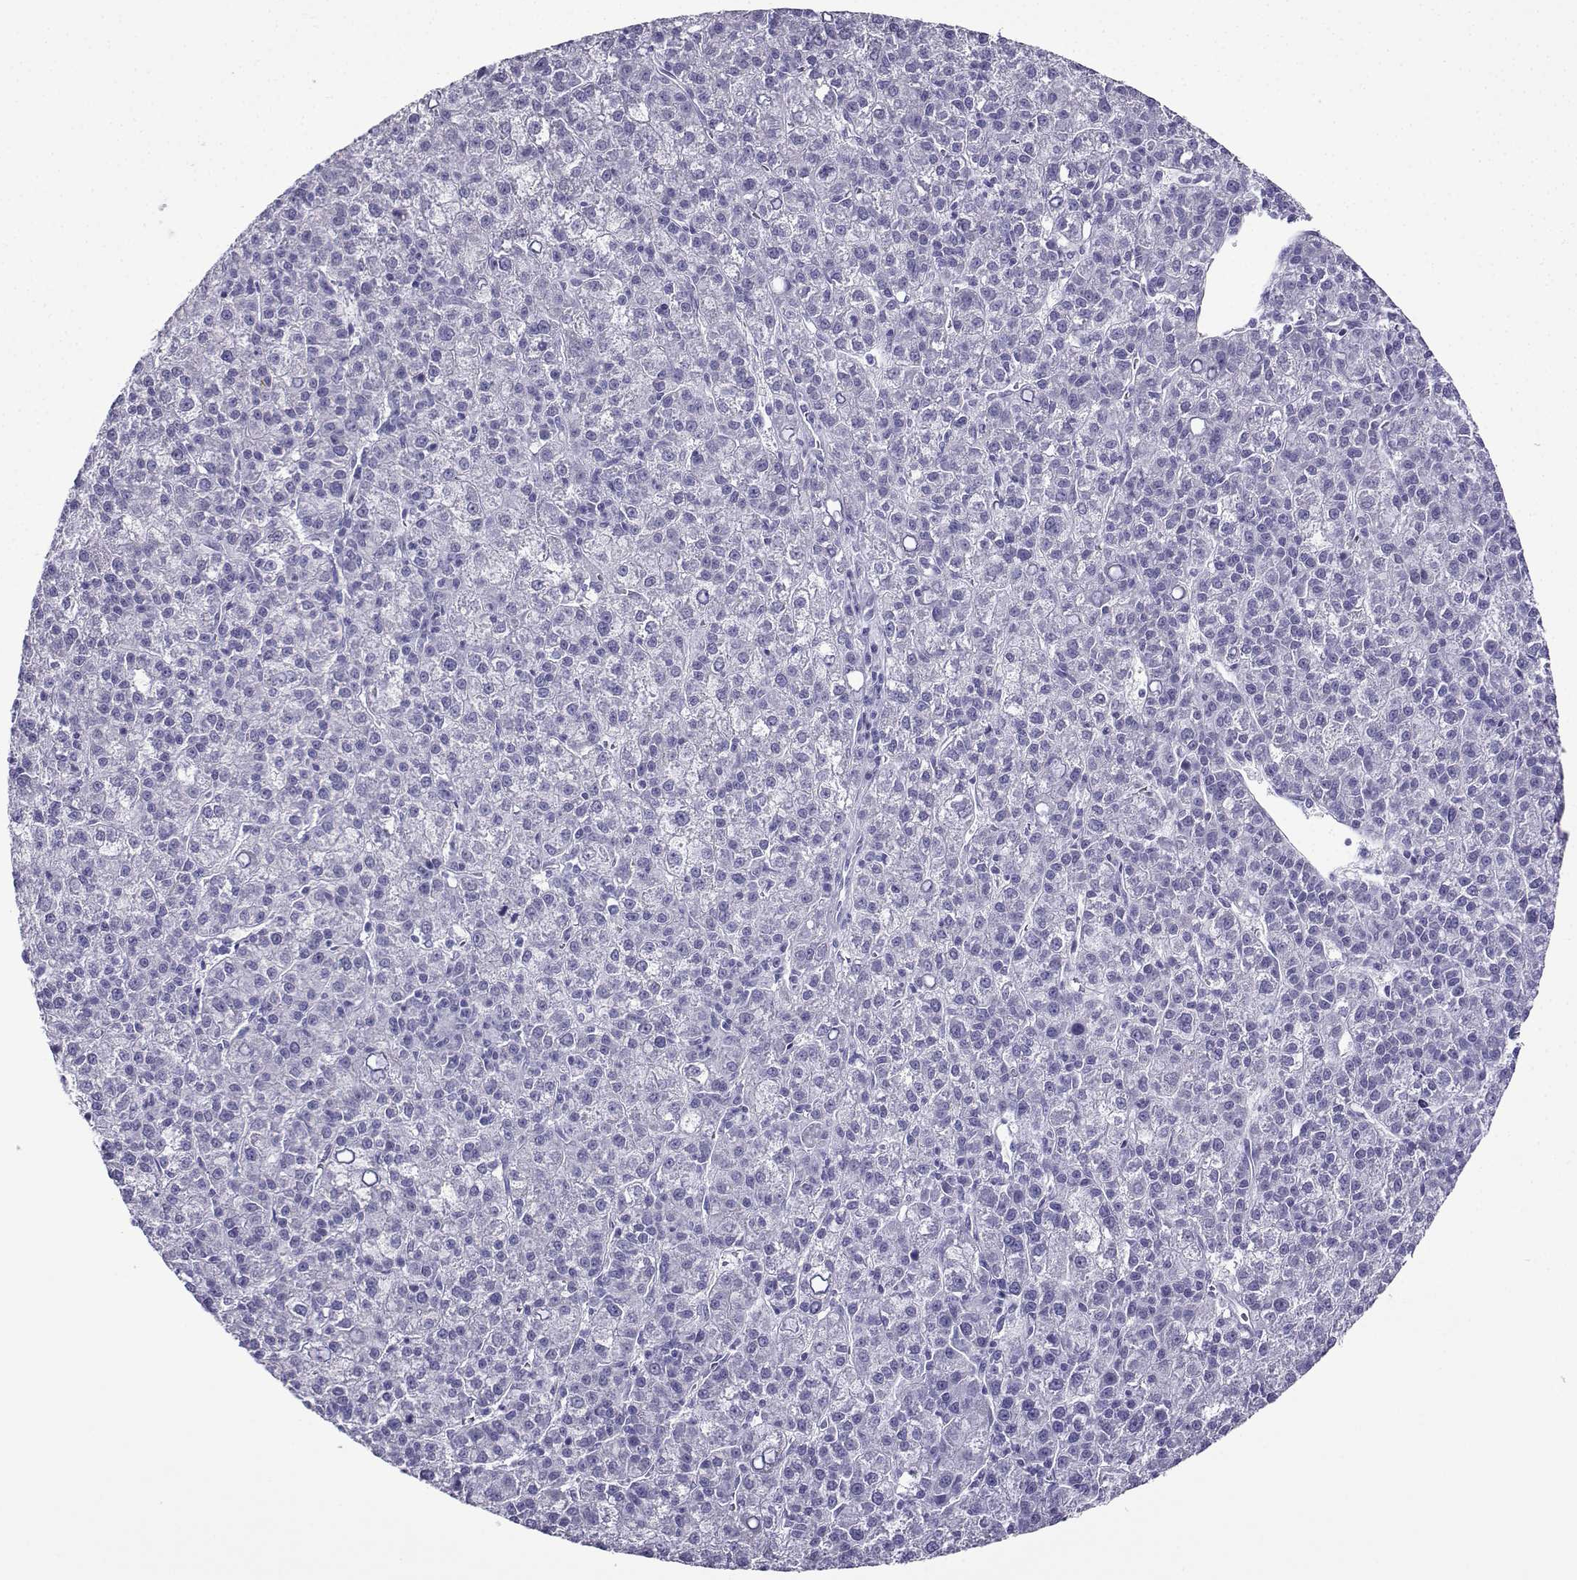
{"staining": {"intensity": "negative", "quantity": "none", "location": "none"}, "tissue": "liver cancer", "cell_type": "Tumor cells", "image_type": "cancer", "snomed": [{"axis": "morphology", "description": "Carcinoma, Hepatocellular, NOS"}, {"axis": "topography", "description": "Liver"}], "caption": "The immunohistochemistry photomicrograph has no significant staining in tumor cells of hepatocellular carcinoma (liver) tissue.", "gene": "CD109", "patient": {"sex": "female", "age": 60}}